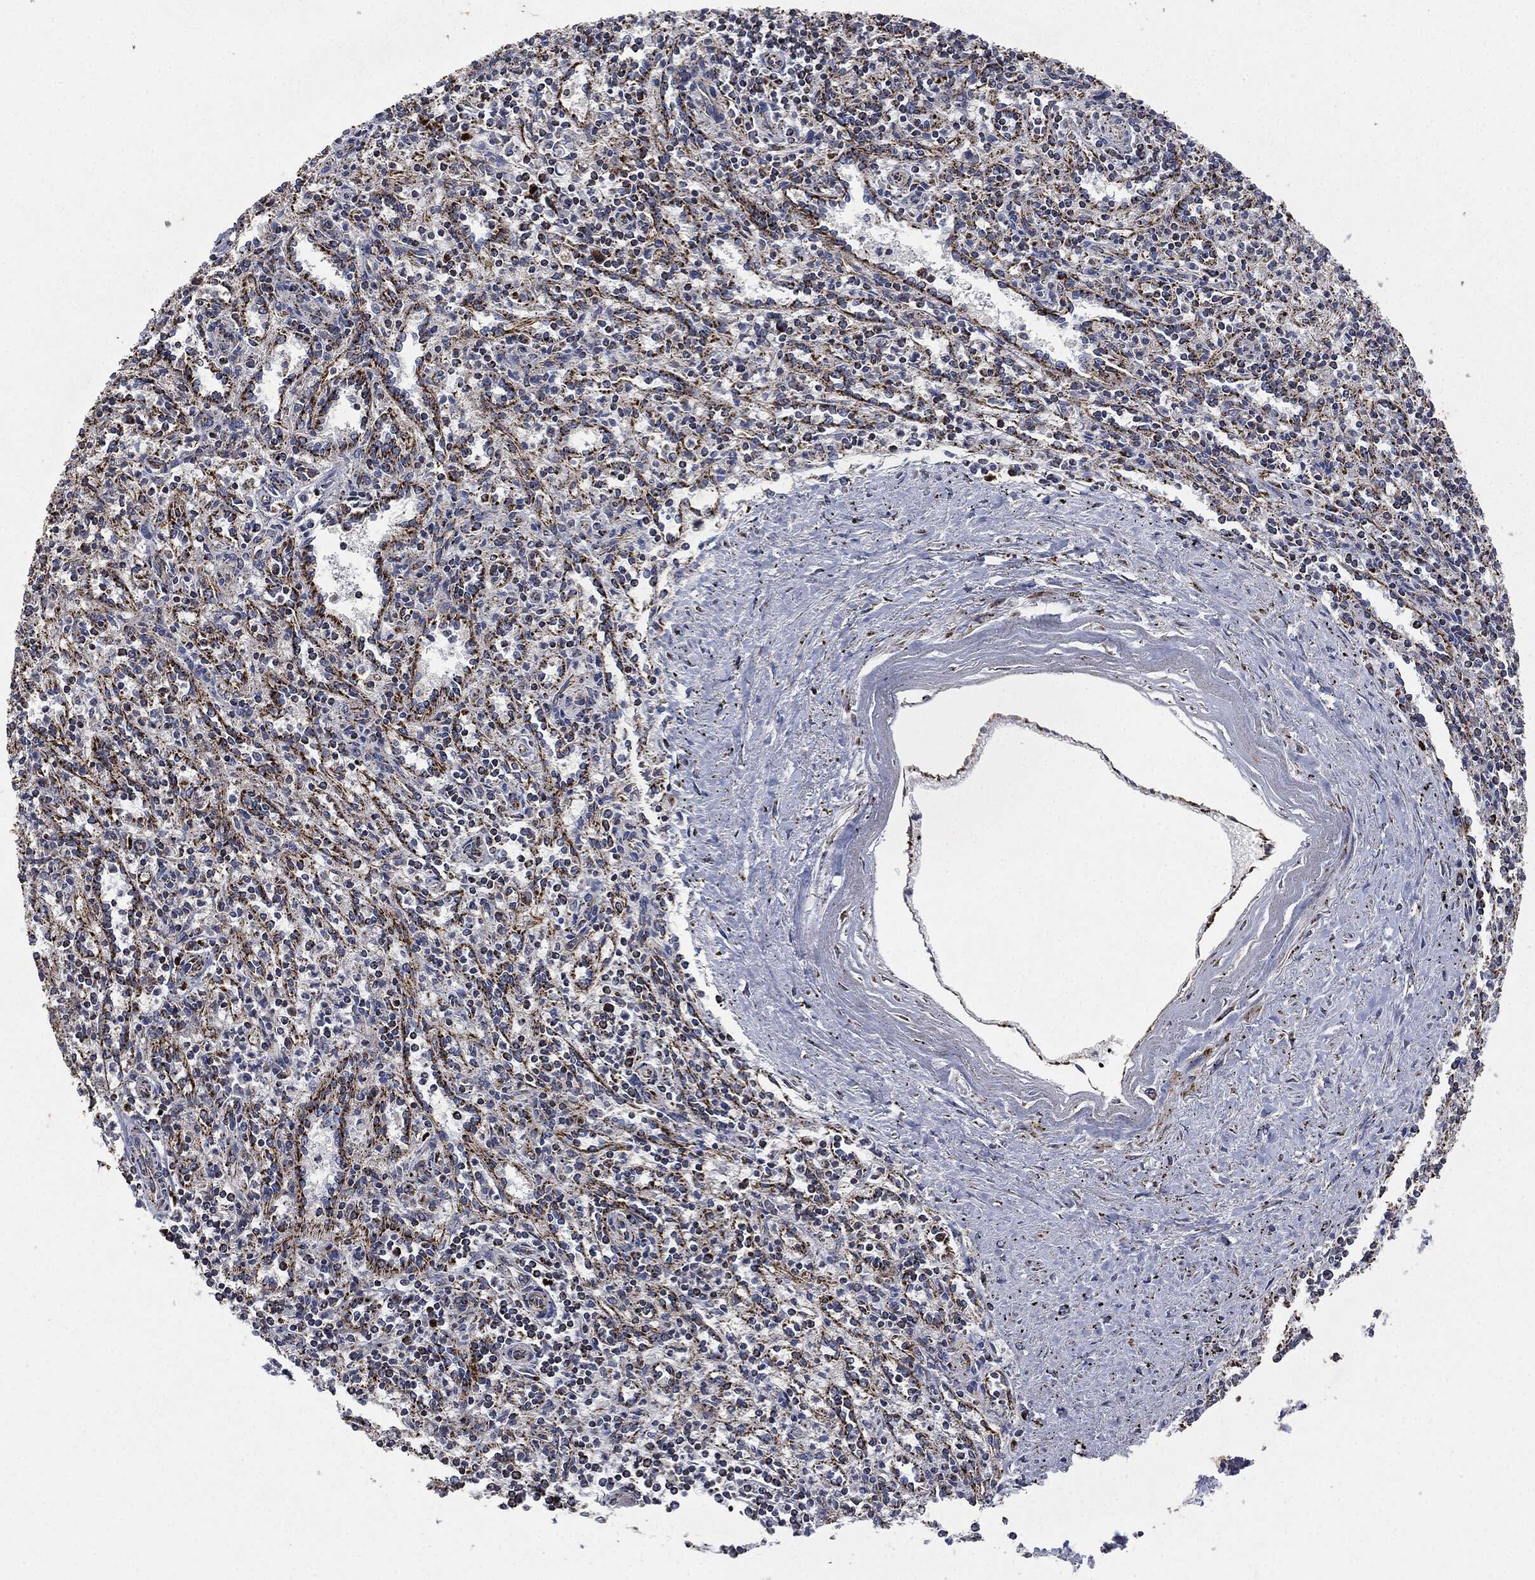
{"staining": {"intensity": "strong", "quantity": "<25%", "location": "cytoplasmic/membranous"}, "tissue": "spleen", "cell_type": "Cells in red pulp", "image_type": "normal", "snomed": [{"axis": "morphology", "description": "Normal tissue, NOS"}, {"axis": "topography", "description": "Spleen"}], "caption": "This is a histology image of IHC staining of normal spleen, which shows strong staining in the cytoplasmic/membranous of cells in red pulp.", "gene": "RYK", "patient": {"sex": "male", "age": 69}}